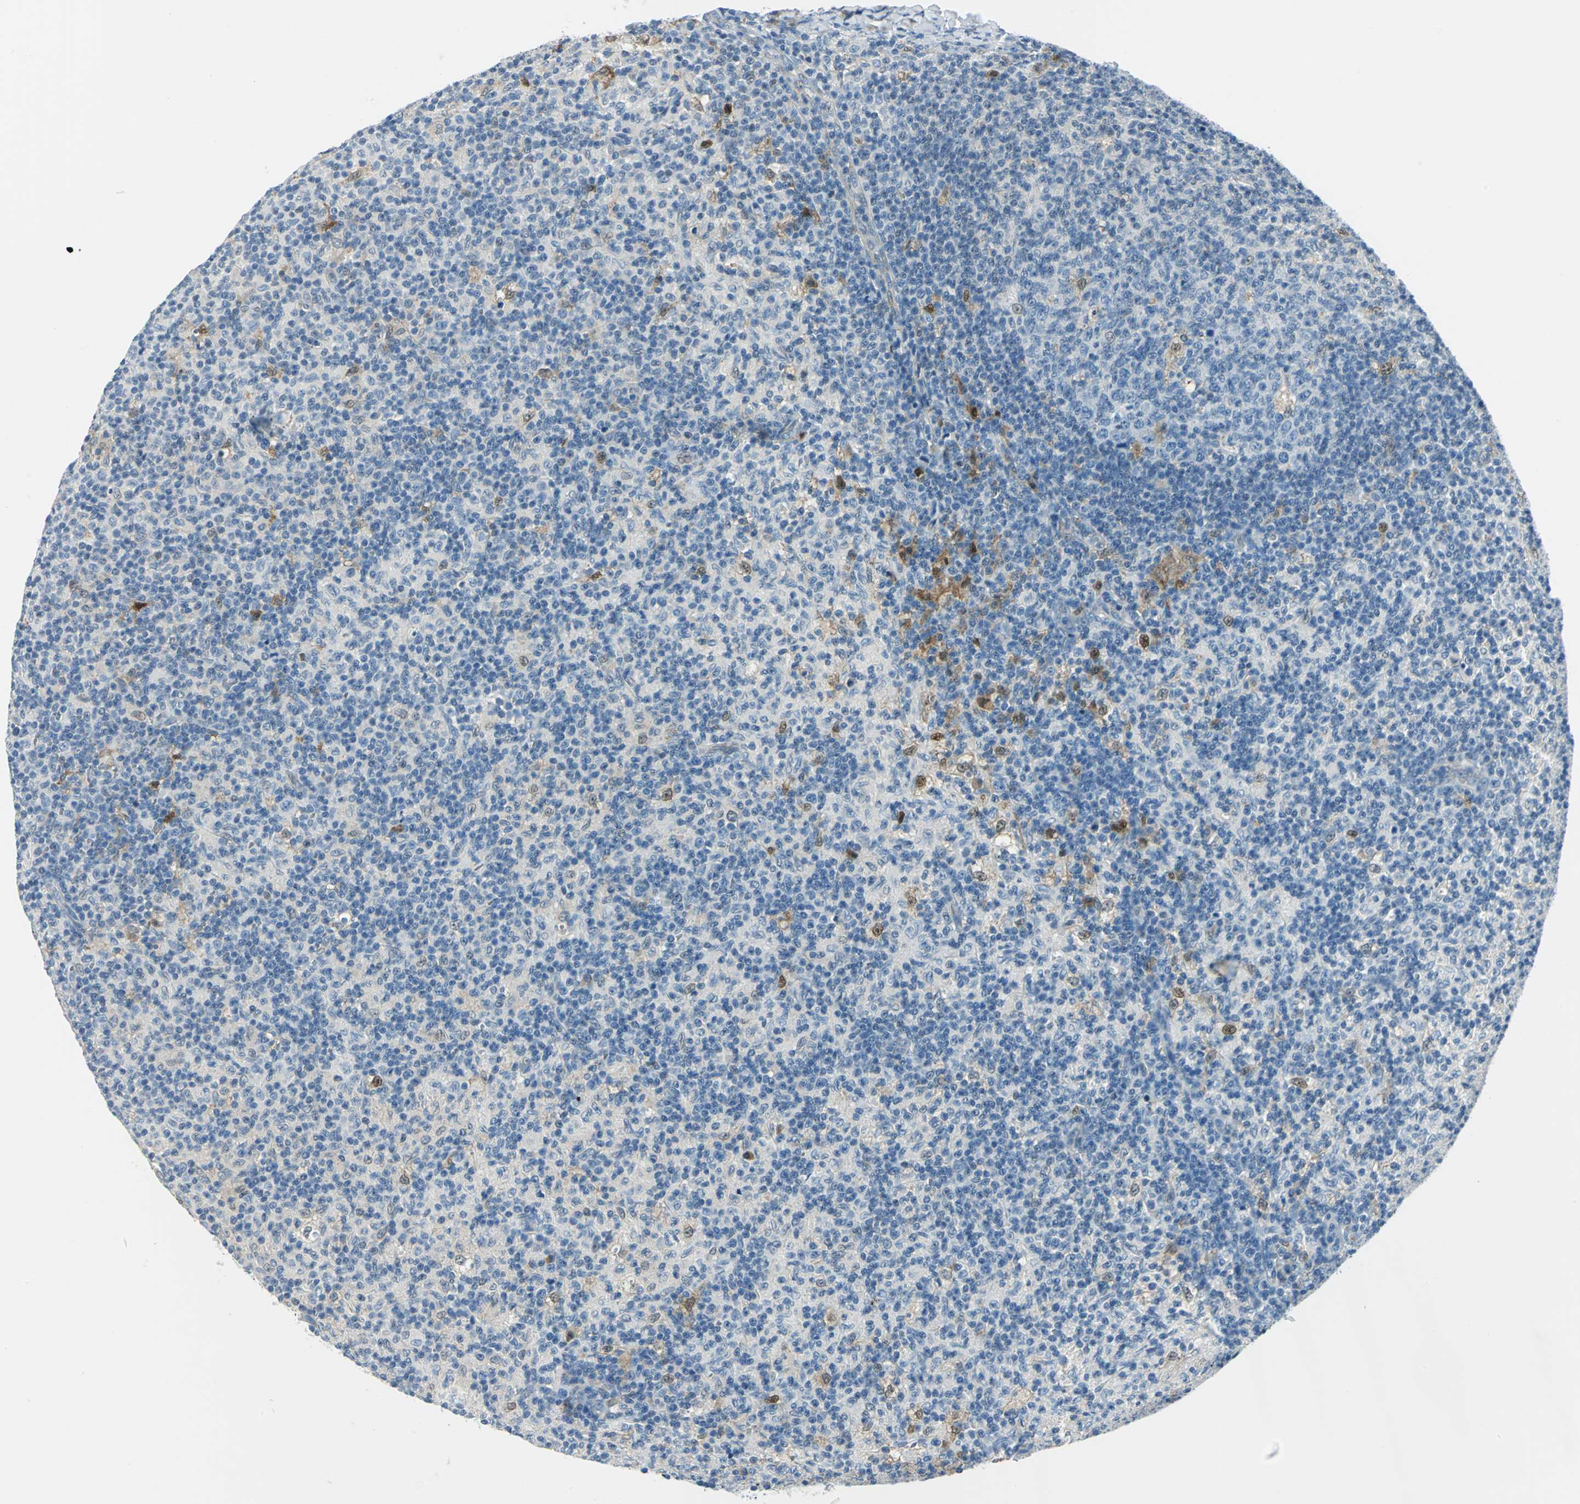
{"staining": {"intensity": "negative", "quantity": "none", "location": "none"}, "tissue": "lymph node", "cell_type": "Germinal center cells", "image_type": "normal", "snomed": [{"axis": "morphology", "description": "Normal tissue, NOS"}, {"axis": "morphology", "description": "Inflammation, NOS"}, {"axis": "topography", "description": "Lymph node"}], "caption": "Image shows no protein expression in germinal center cells of unremarkable lymph node.", "gene": "AKR1A1", "patient": {"sex": "male", "age": 55}}